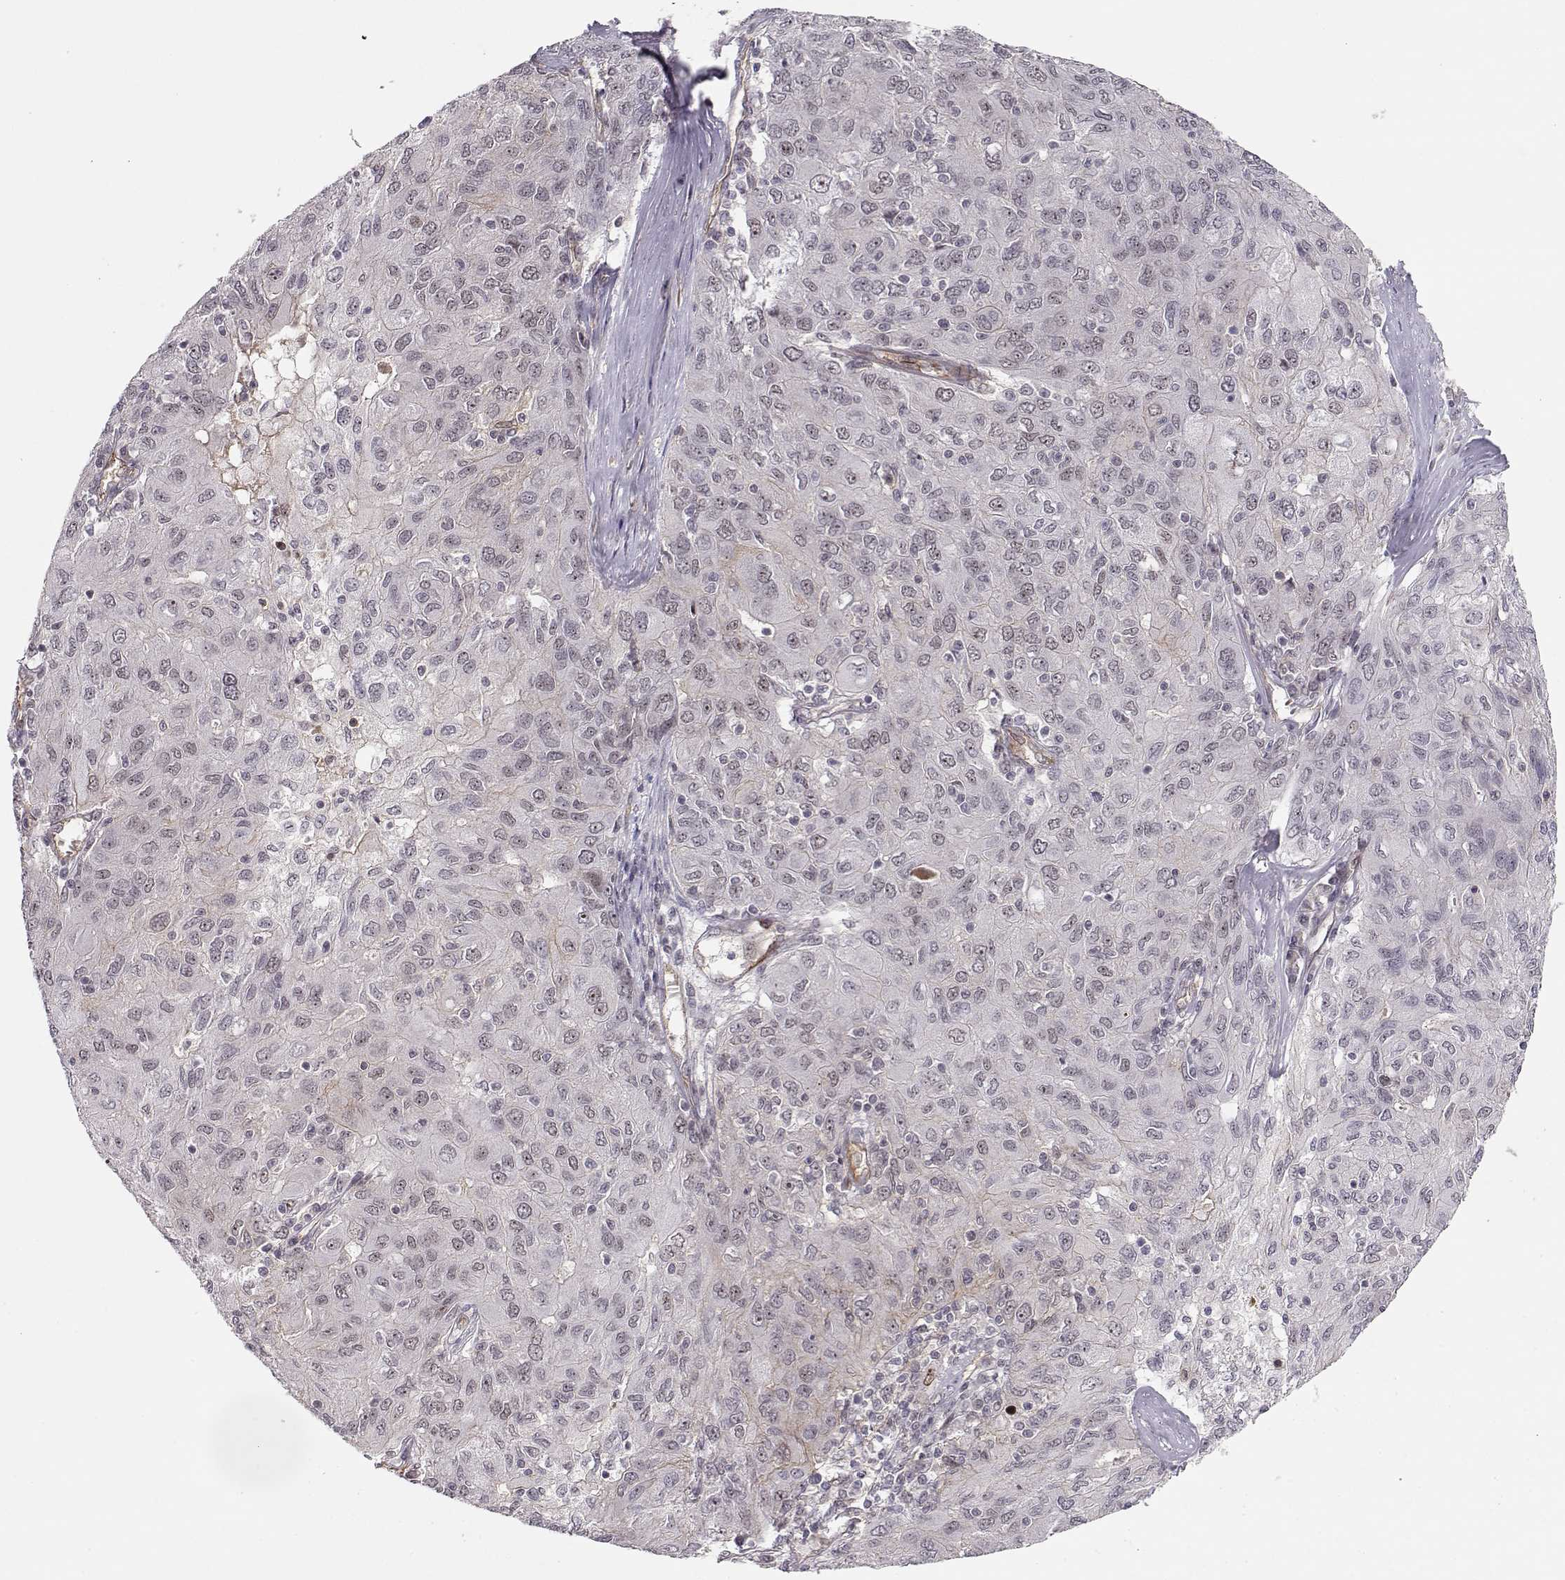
{"staining": {"intensity": "negative", "quantity": "none", "location": "none"}, "tissue": "ovarian cancer", "cell_type": "Tumor cells", "image_type": "cancer", "snomed": [{"axis": "morphology", "description": "Carcinoma, endometroid"}, {"axis": "topography", "description": "Ovary"}], "caption": "High power microscopy histopathology image of an IHC image of endometroid carcinoma (ovarian), revealing no significant expression in tumor cells.", "gene": "CIR1", "patient": {"sex": "female", "age": 50}}